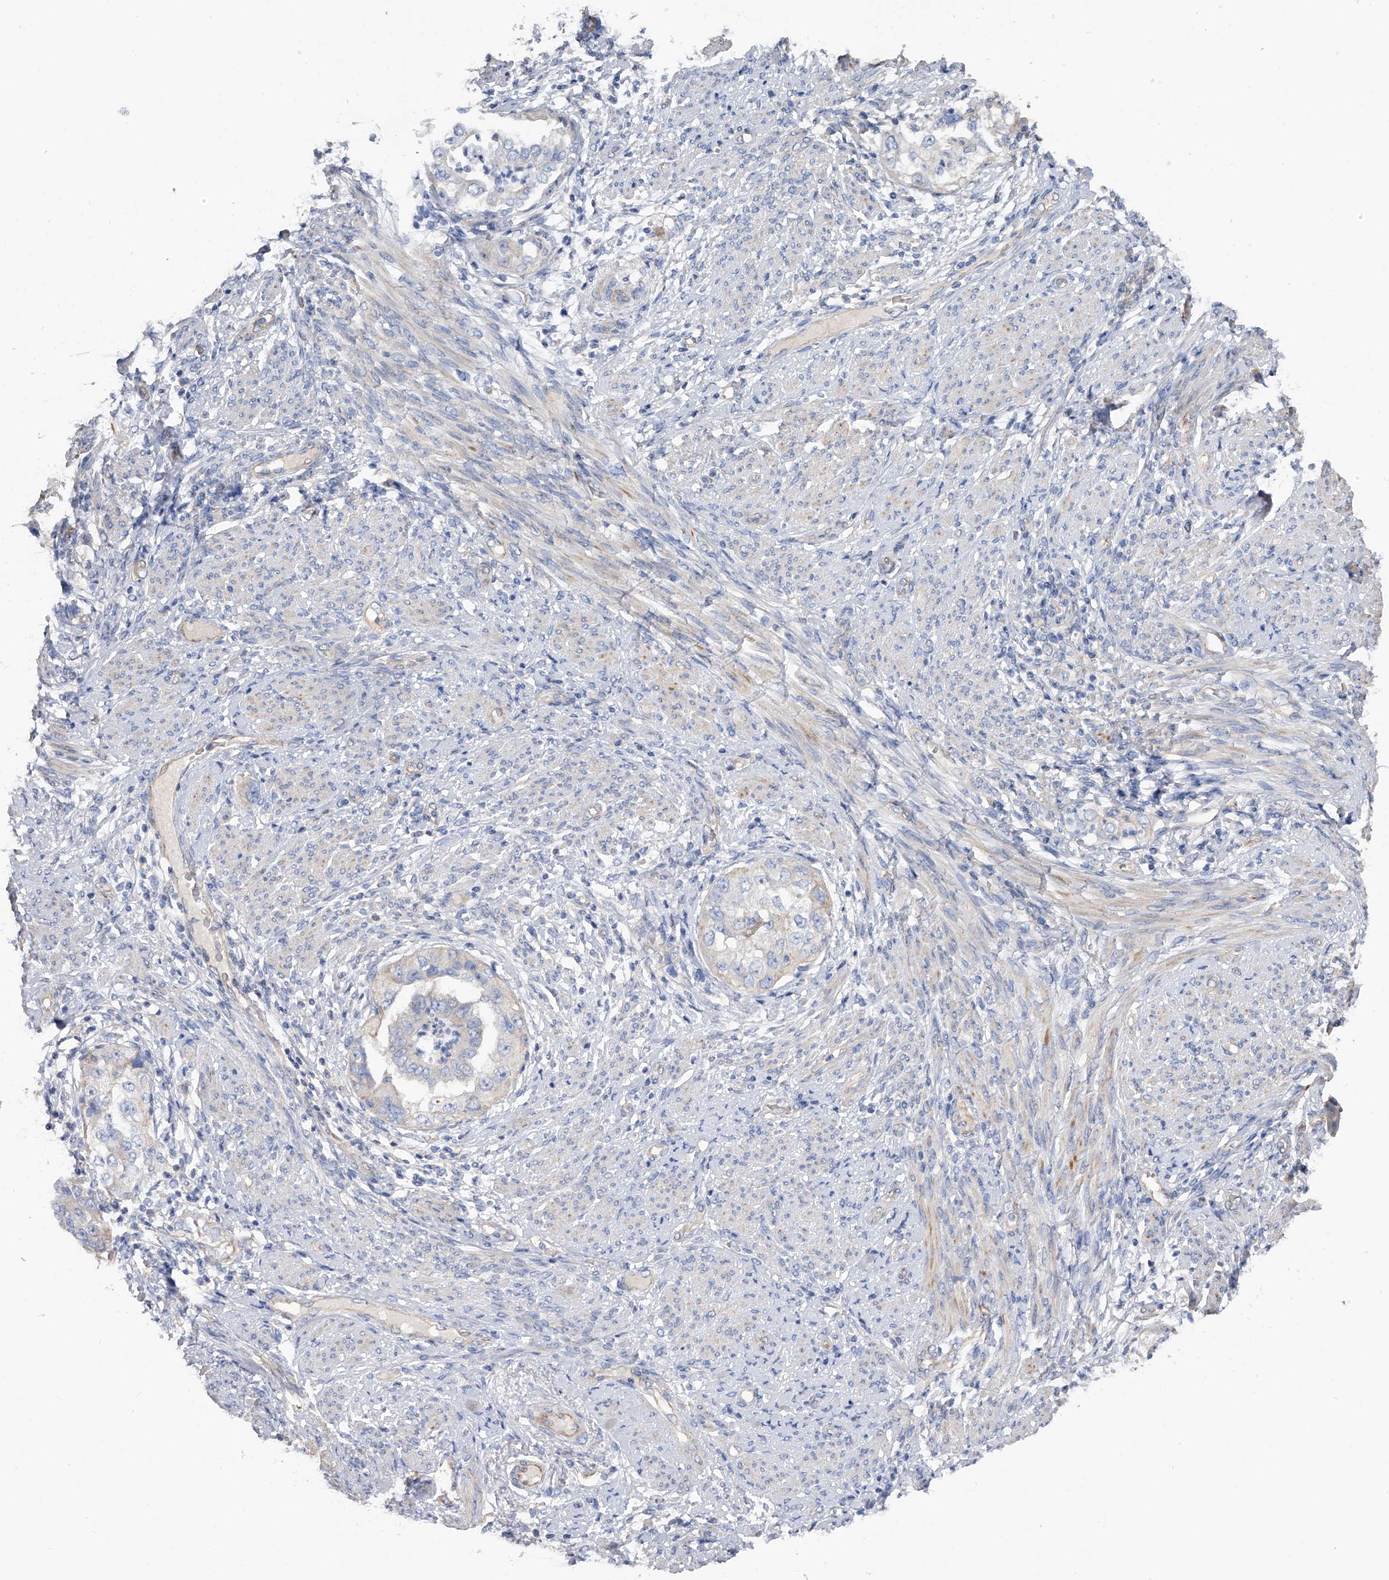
{"staining": {"intensity": "negative", "quantity": "none", "location": "none"}, "tissue": "endometrial cancer", "cell_type": "Tumor cells", "image_type": "cancer", "snomed": [{"axis": "morphology", "description": "Adenocarcinoma, NOS"}, {"axis": "topography", "description": "Endometrium"}], "caption": "The histopathology image shows no significant staining in tumor cells of adenocarcinoma (endometrial).", "gene": "RWDD2A", "patient": {"sex": "female", "age": 85}}